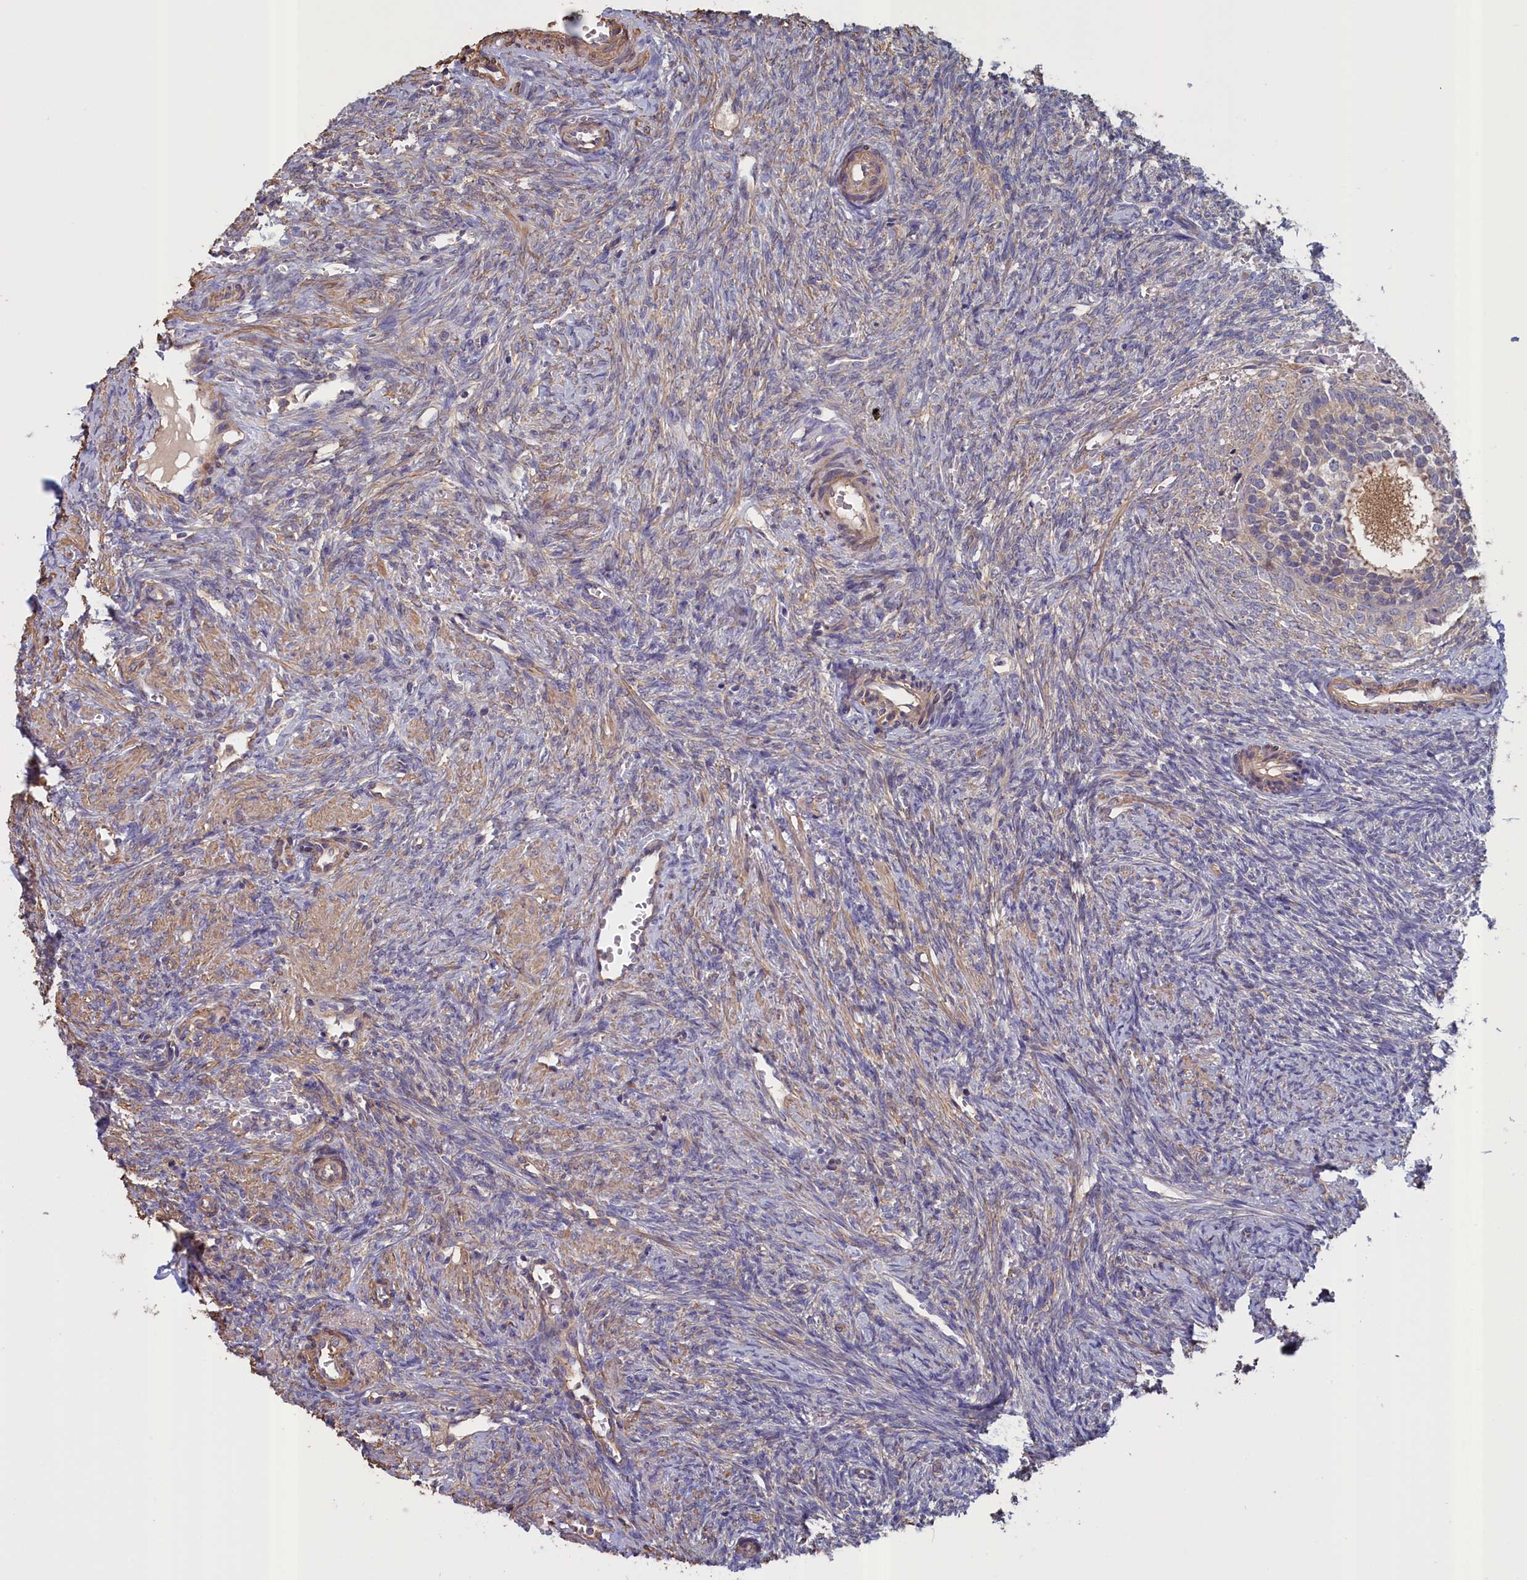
{"staining": {"intensity": "moderate", "quantity": "<25%", "location": "cytoplasmic/membranous"}, "tissue": "ovary", "cell_type": "Follicle cells", "image_type": "normal", "snomed": [{"axis": "morphology", "description": "Normal tissue, NOS"}, {"axis": "topography", "description": "Ovary"}], "caption": "DAB immunohistochemical staining of unremarkable human ovary displays moderate cytoplasmic/membranous protein positivity in about <25% of follicle cells.", "gene": "ANKRD2", "patient": {"sex": "female", "age": 41}}